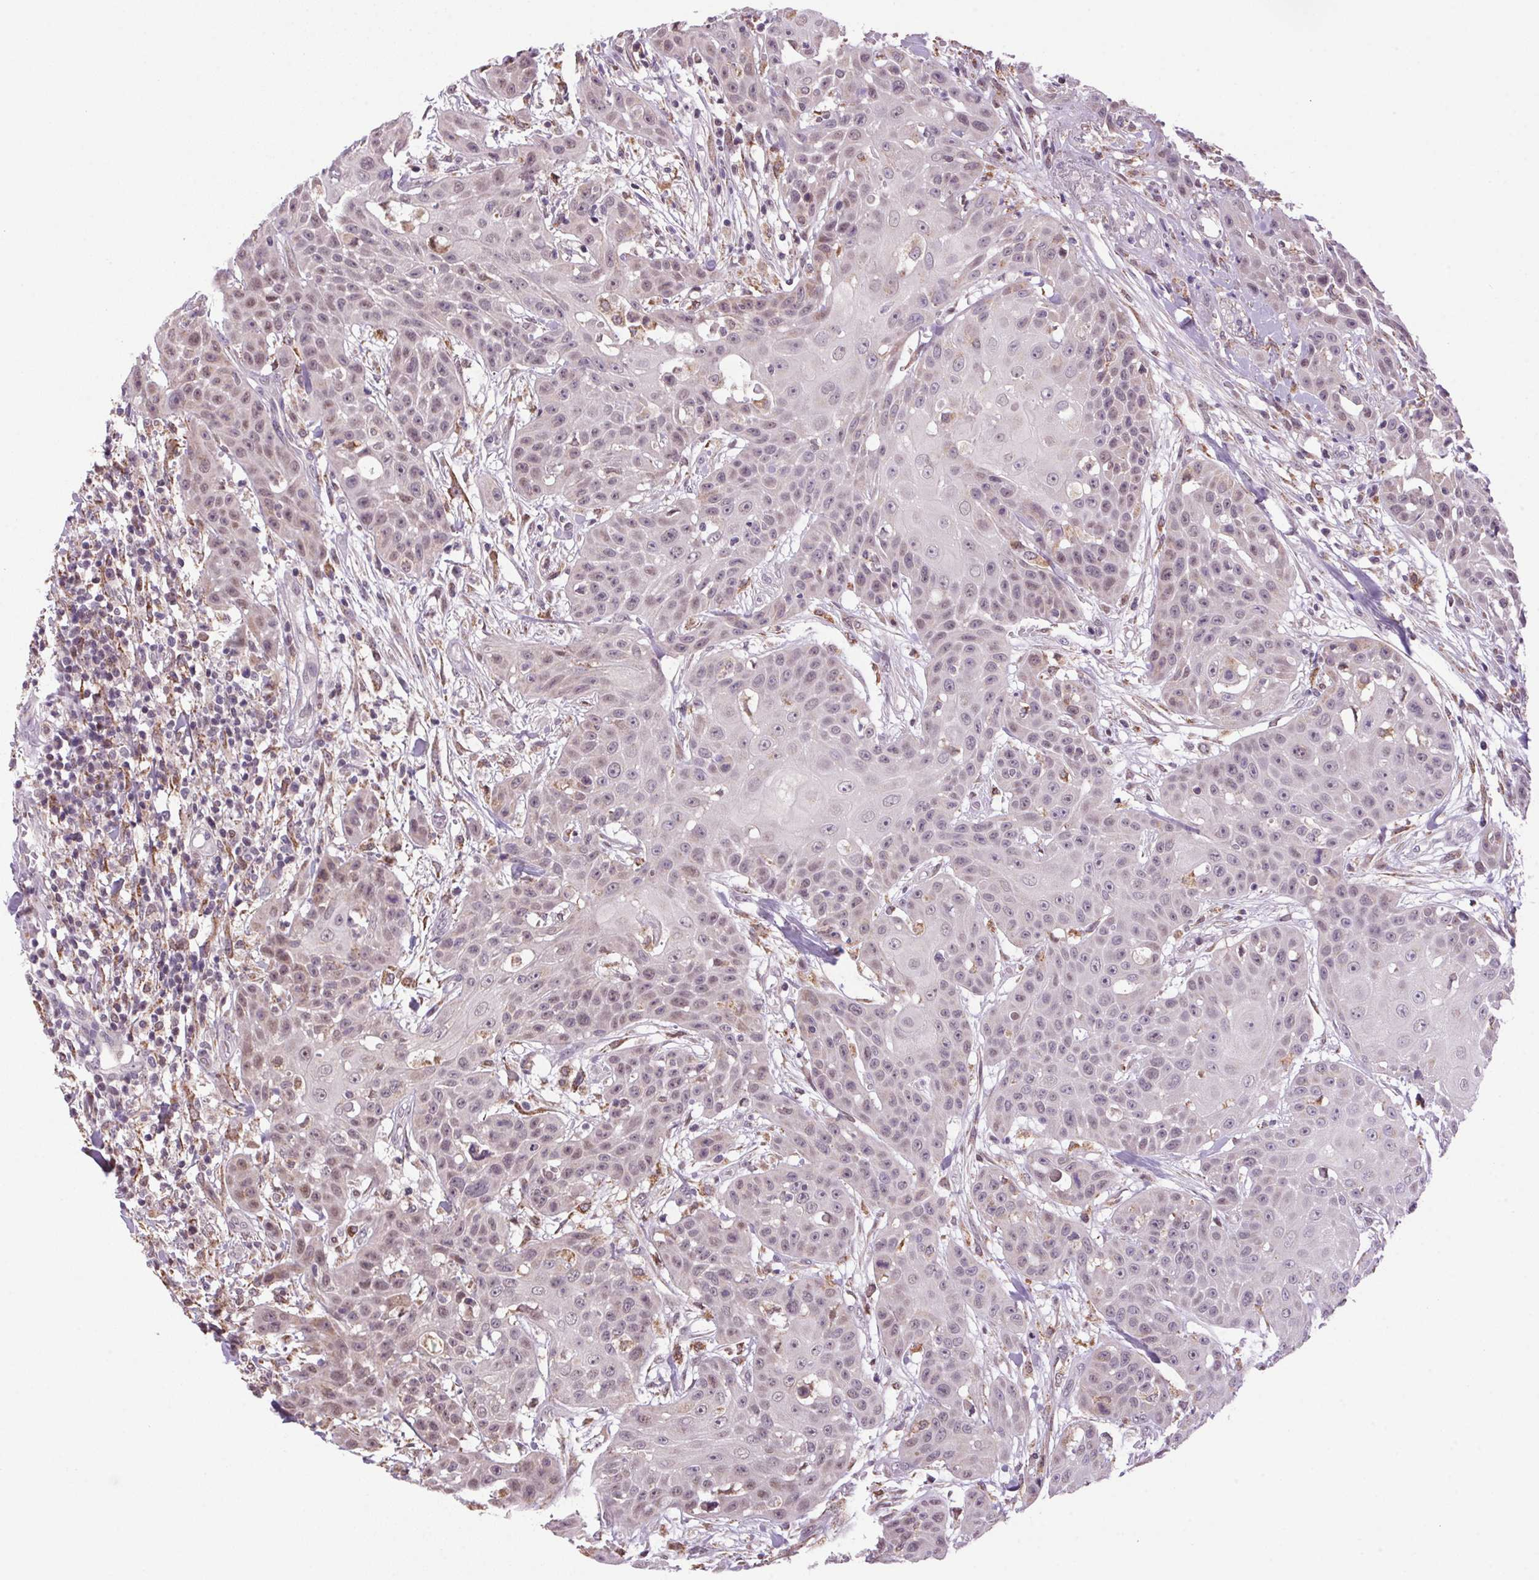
{"staining": {"intensity": "weak", "quantity": "<25%", "location": "nuclear"}, "tissue": "head and neck cancer", "cell_type": "Tumor cells", "image_type": "cancer", "snomed": [{"axis": "morphology", "description": "Squamous cell carcinoma, NOS"}, {"axis": "topography", "description": "Oral tissue"}, {"axis": "topography", "description": "Head-Neck"}], "caption": "A photomicrograph of human head and neck squamous cell carcinoma is negative for staining in tumor cells. (DAB (3,3'-diaminobenzidine) IHC visualized using brightfield microscopy, high magnification).", "gene": "AKR1E2", "patient": {"sex": "female", "age": 55}}